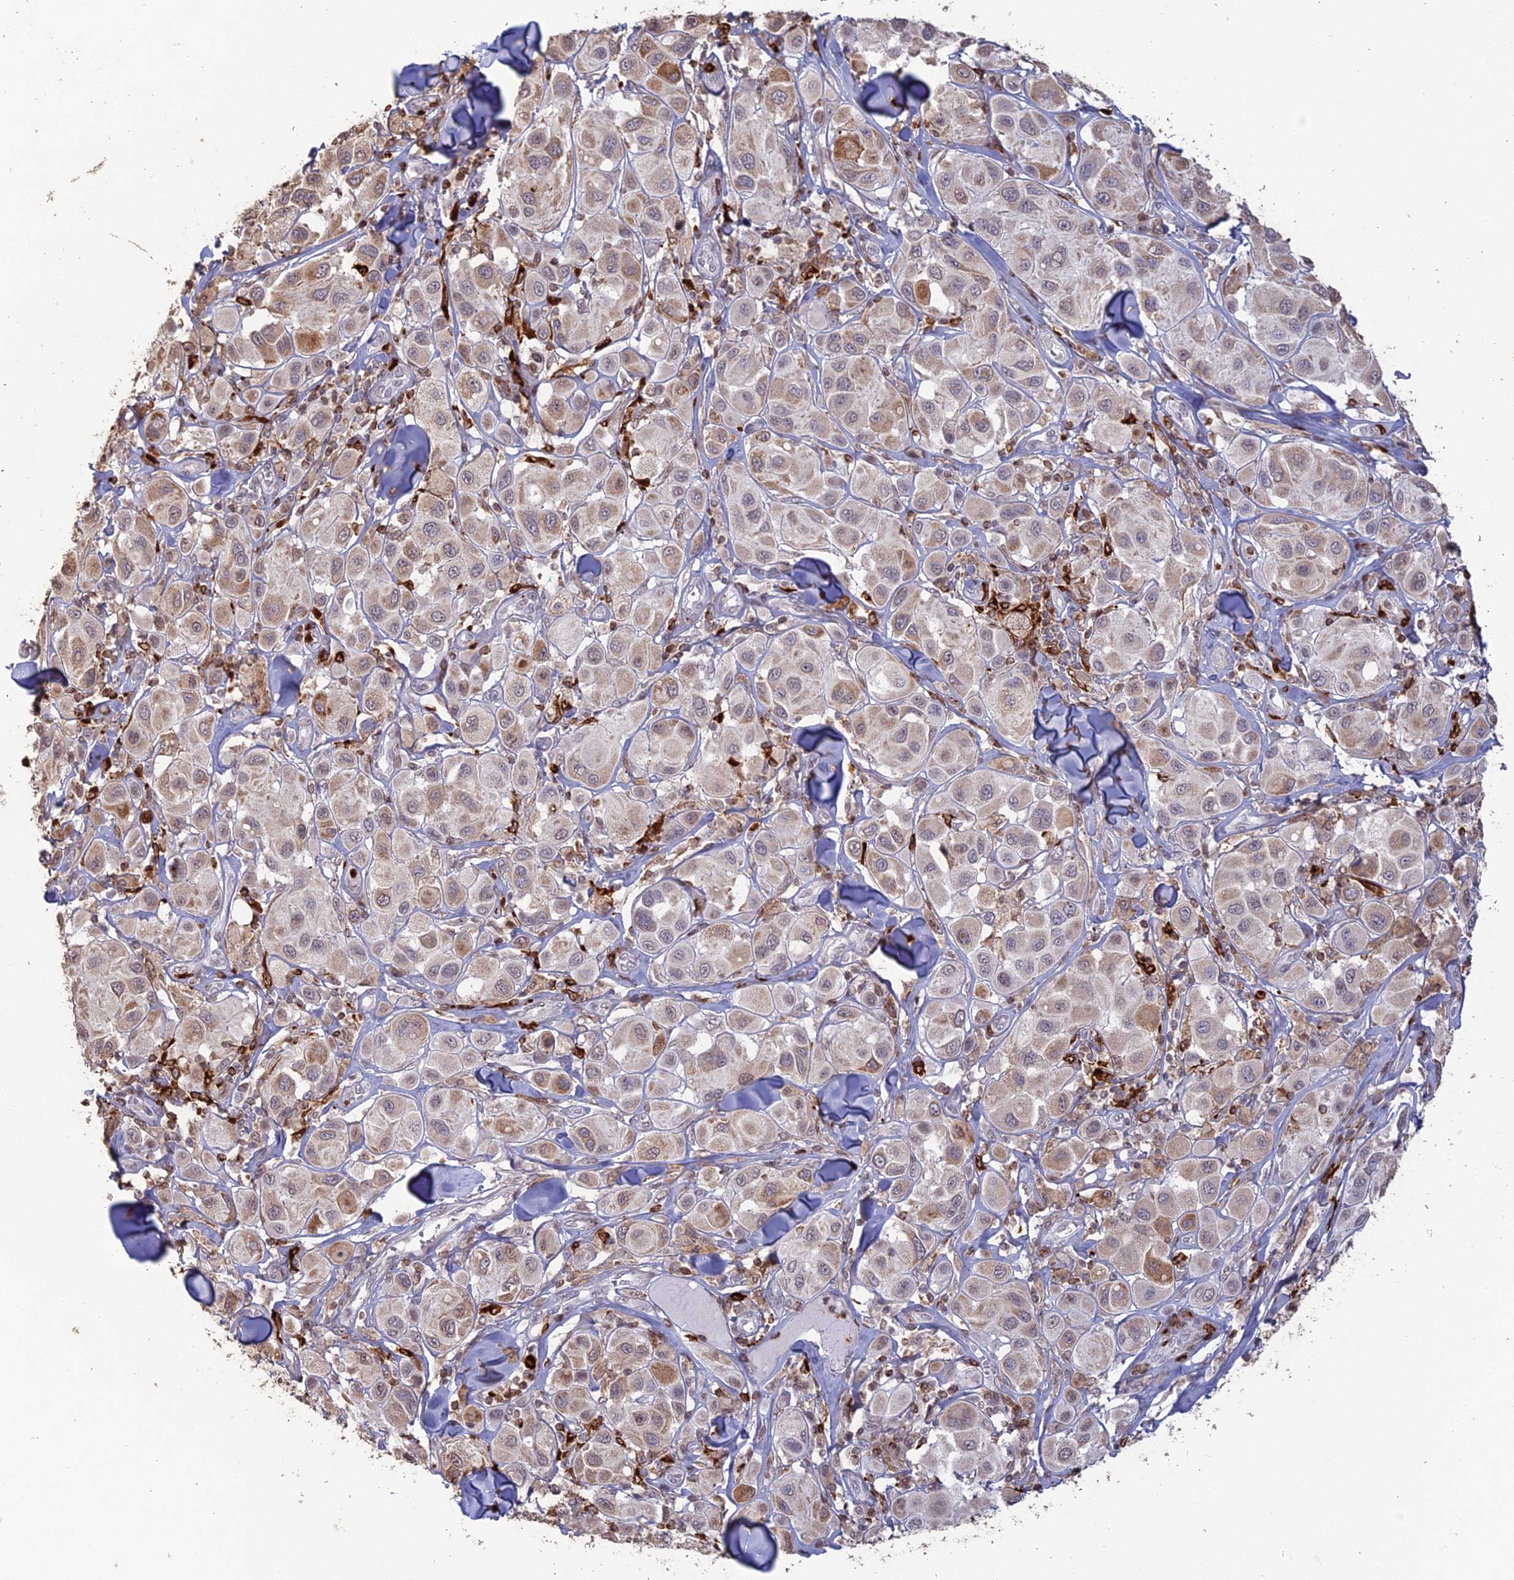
{"staining": {"intensity": "moderate", "quantity": "<25%", "location": "cytoplasmic/membranous"}, "tissue": "melanoma", "cell_type": "Tumor cells", "image_type": "cancer", "snomed": [{"axis": "morphology", "description": "Malignant melanoma, Metastatic site"}, {"axis": "topography", "description": "Skin"}], "caption": "Protein staining of melanoma tissue reveals moderate cytoplasmic/membranous staining in approximately <25% of tumor cells. The staining was performed using DAB (3,3'-diaminobenzidine) to visualize the protein expression in brown, while the nuclei were stained in blue with hematoxylin (Magnification: 20x).", "gene": "APOBR", "patient": {"sex": "male", "age": 41}}